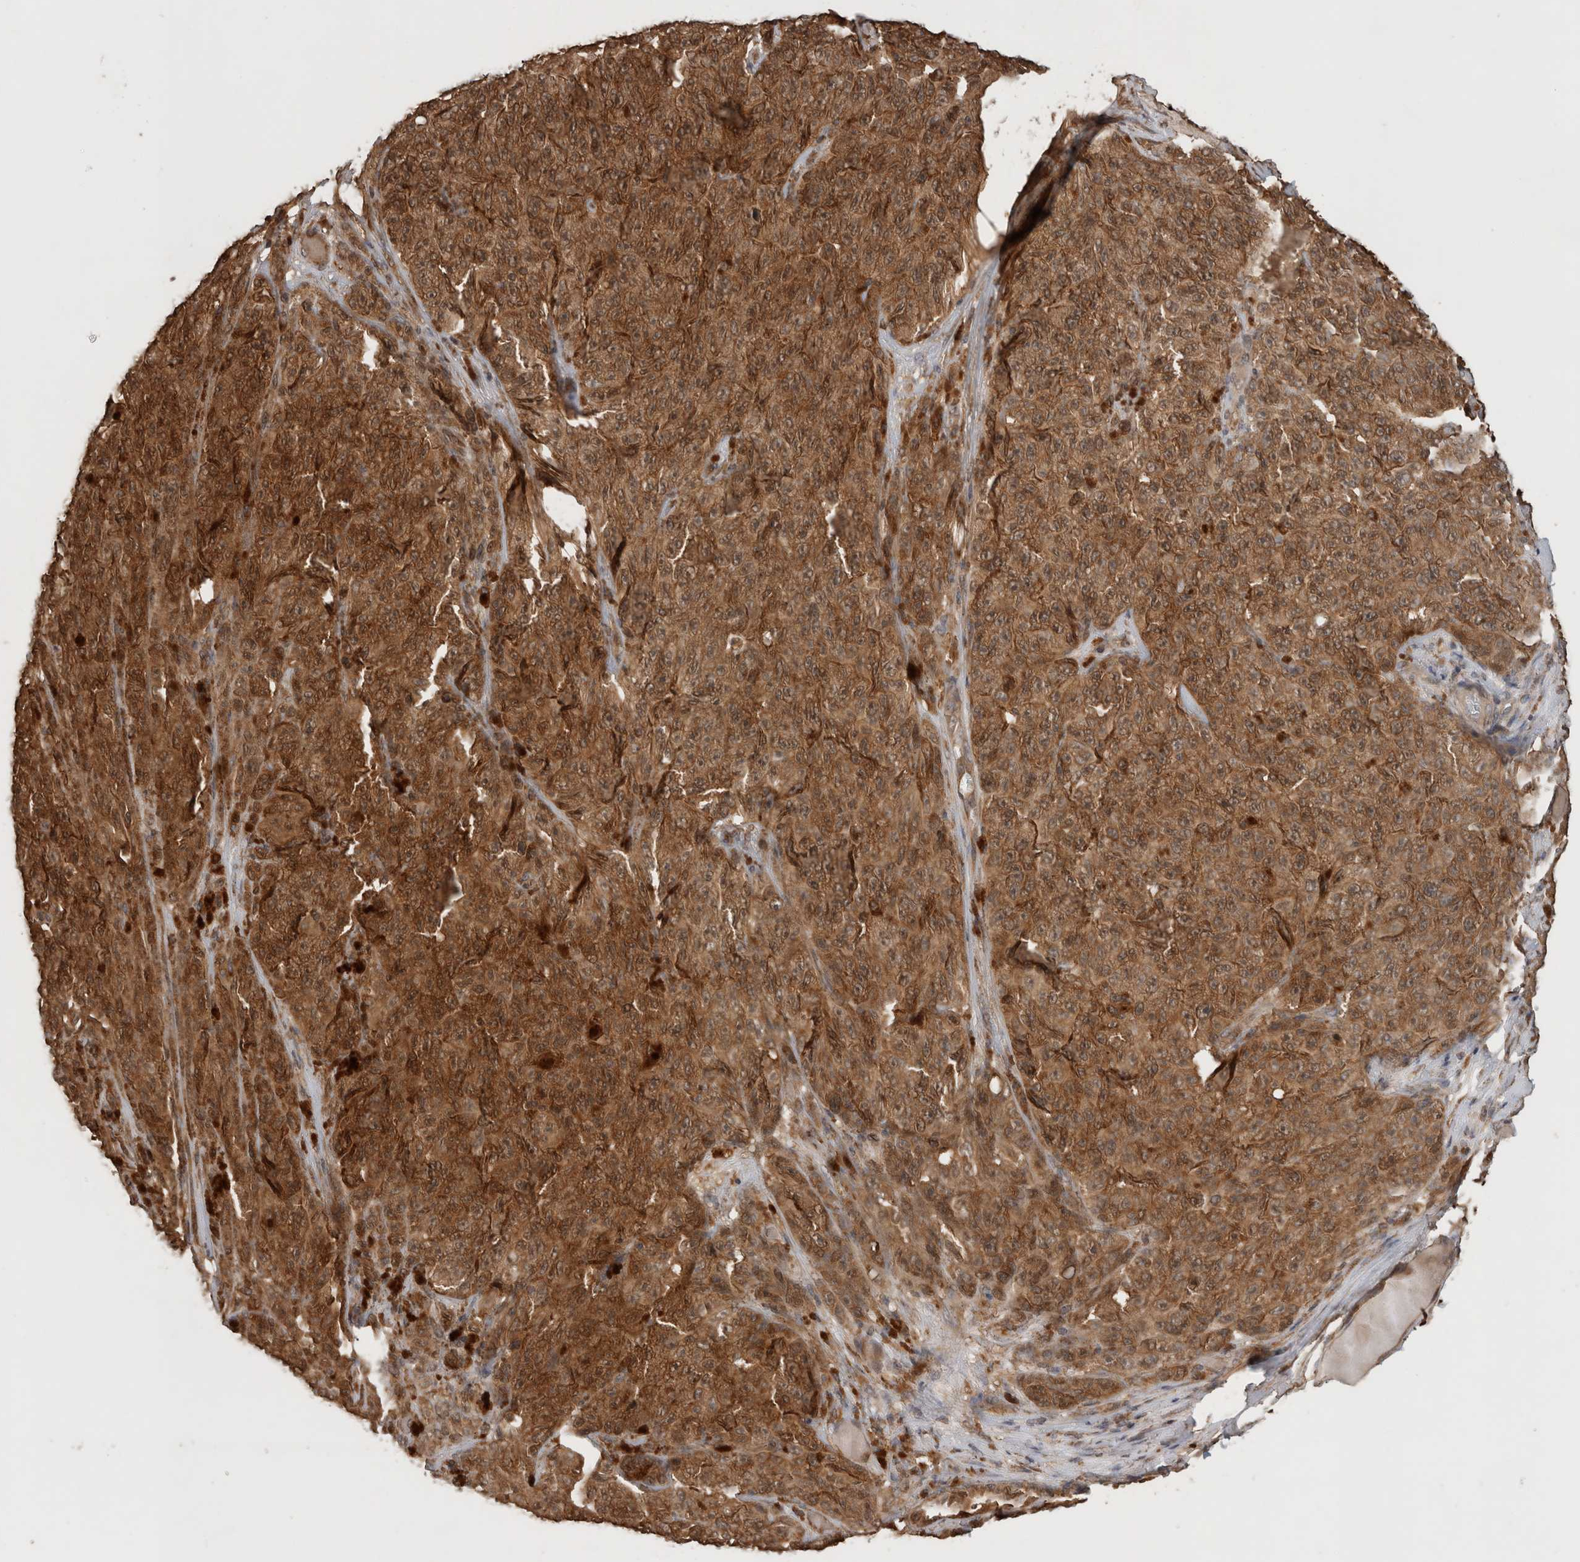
{"staining": {"intensity": "strong", "quantity": ">75%", "location": "cytoplasmic/membranous,nuclear"}, "tissue": "melanoma", "cell_type": "Tumor cells", "image_type": "cancer", "snomed": [{"axis": "morphology", "description": "Malignant melanoma, NOS"}, {"axis": "topography", "description": "Skin"}], "caption": "There is high levels of strong cytoplasmic/membranous and nuclear staining in tumor cells of melanoma, as demonstrated by immunohistochemical staining (brown color).", "gene": "OTUD7B", "patient": {"sex": "female", "age": 82}}